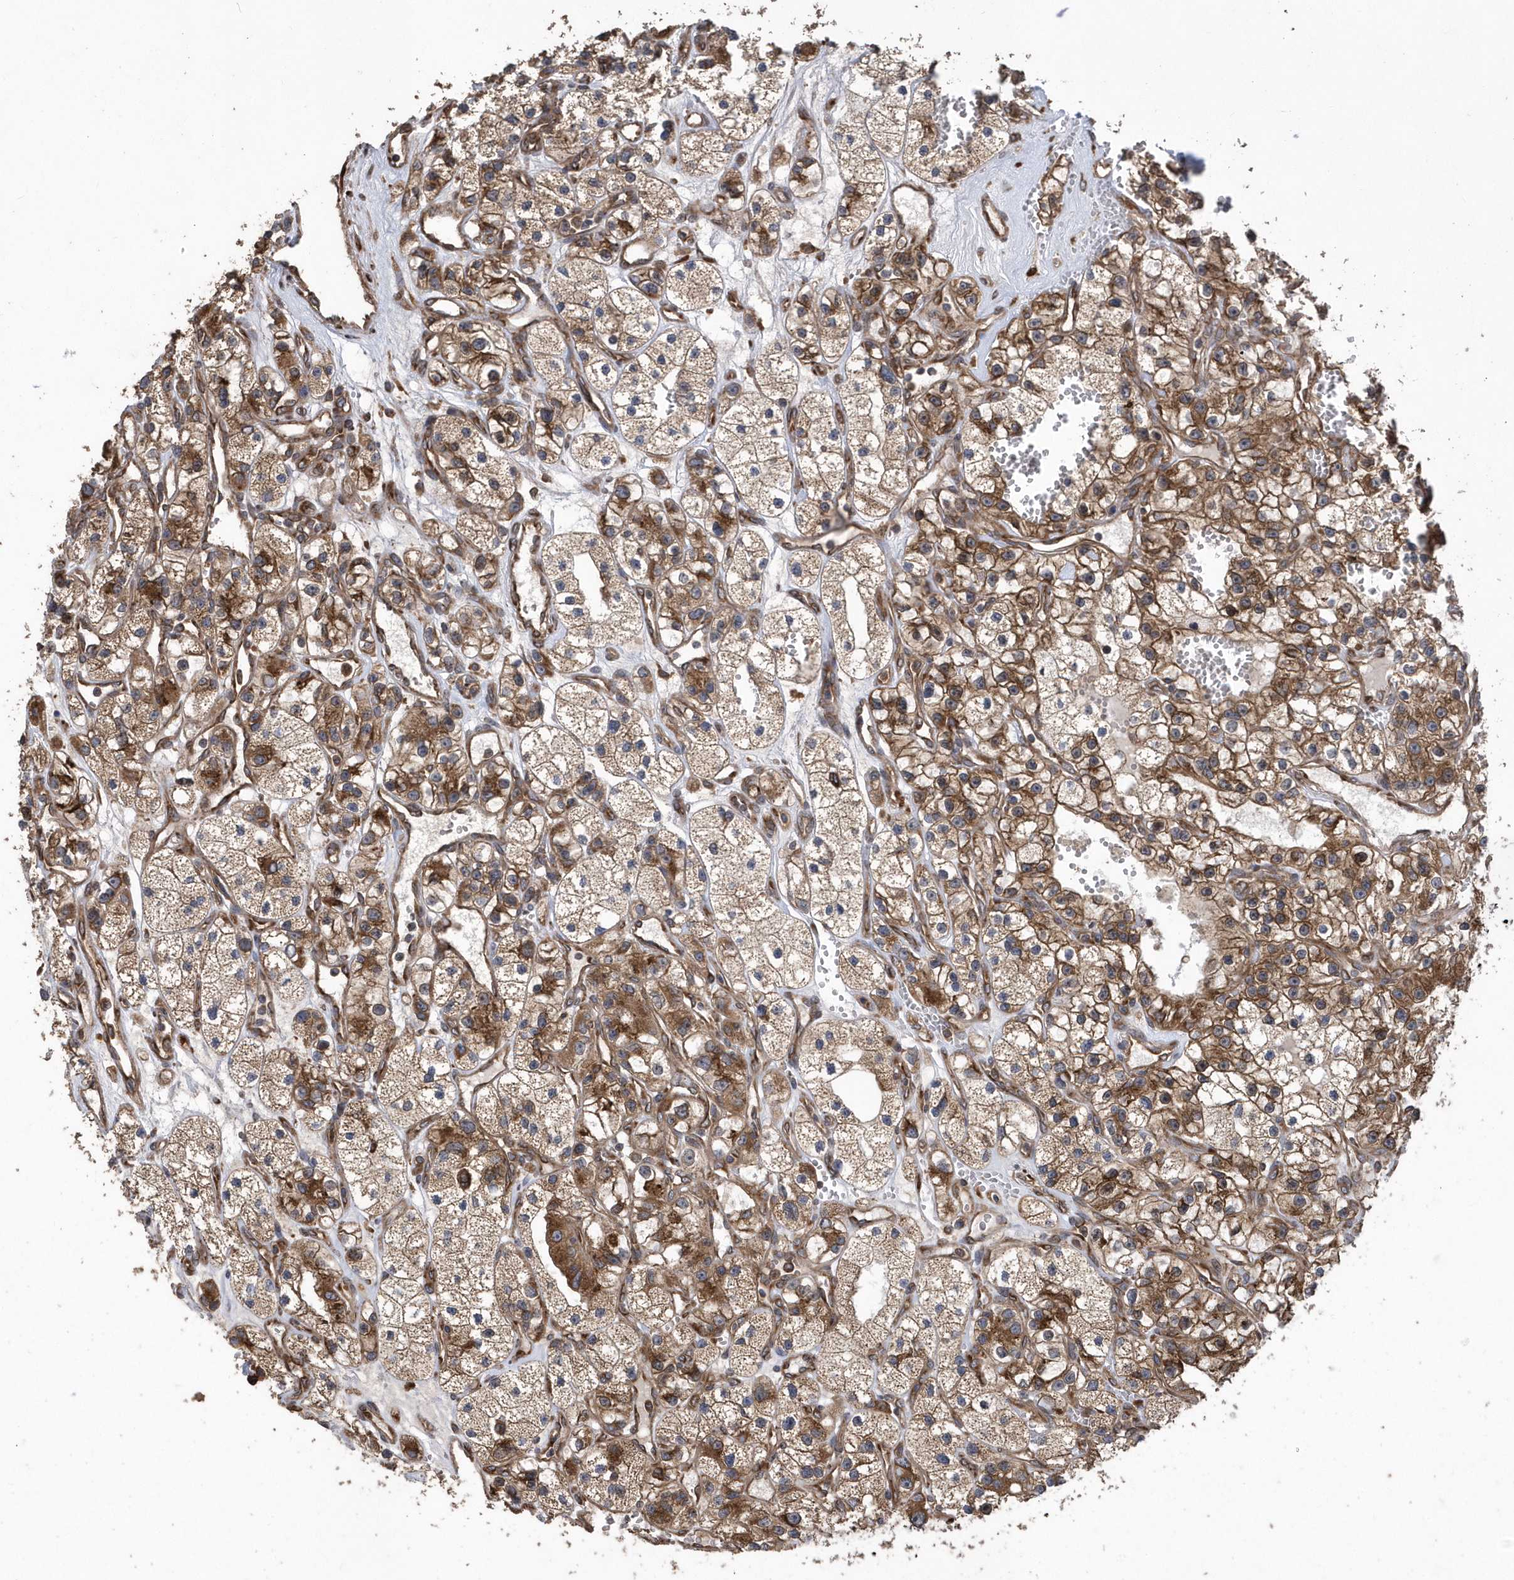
{"staining": {"intensity": "moderate", "quantity": ">75%", "location": "cytoplasmic/membranous"}, "tissue": "renal cancer", "cell_type": "Tumor cells", "image_type": "cancer", "snomed": [{"axis": "morphology", "description": "Adenocarcinoma, NOS"}, {"axis": "topography", "description": "Kidney"}], "caption": "A high-resolution histopathology image shows IHC staining of adenocarcinoma (renal), which exhibits moderate cytoplasmic/membranous expression in about >75% of tumor cells. (DAB = brown stain, brightfield microscopy at high magnification).", "gene": "WASHC5", "patient": {"sex": "female", "age": 57}}